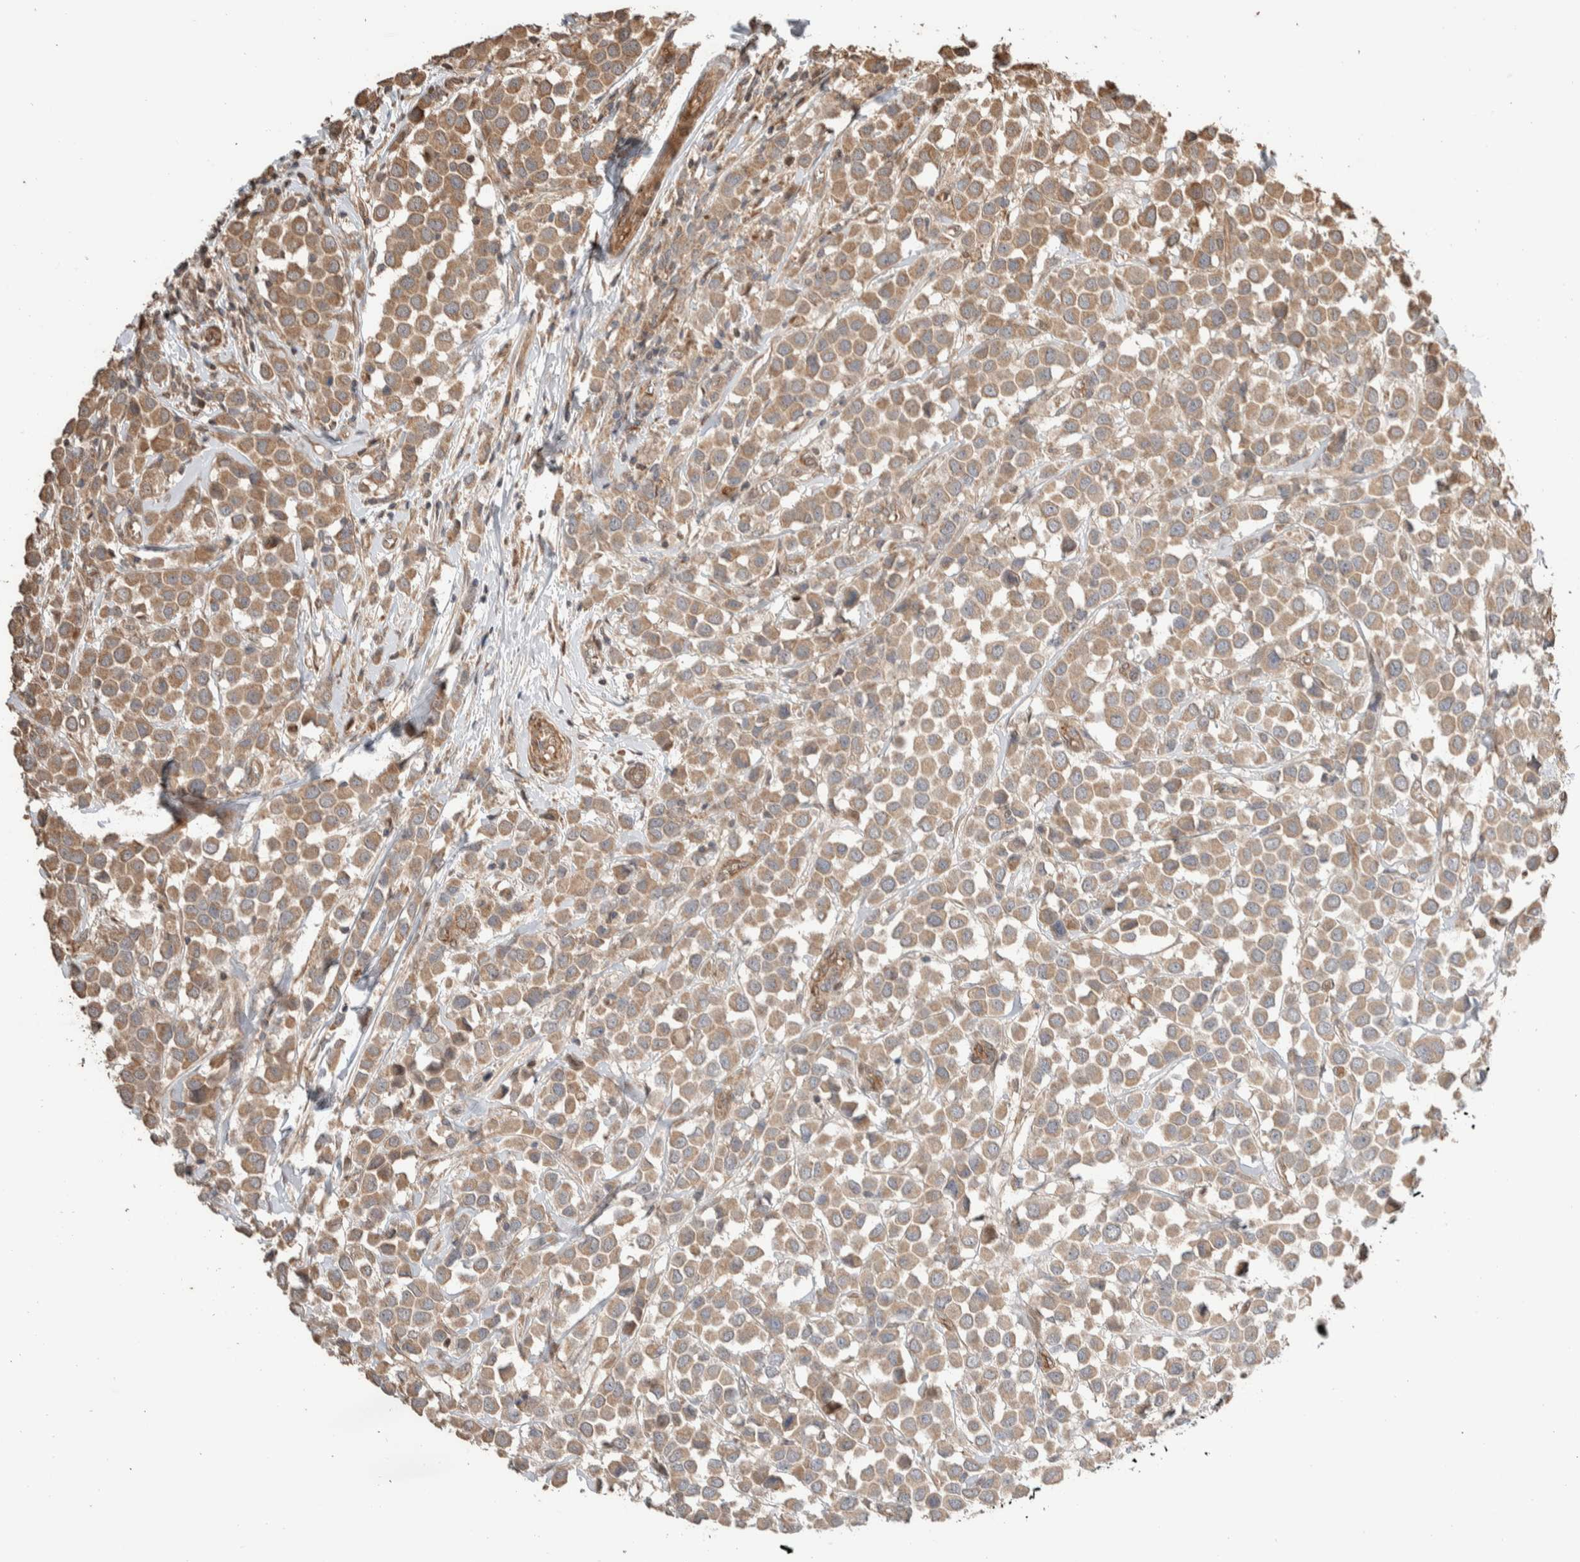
{"staining": {"intensity": "weak", "quantity": ">75%", "location": "cytoplasmic/membranous"}, "tissue": "breast cancer", "cell_type": "Tumor cells", "image_type": "cancer", "snomed": [{"axis": "morphology", "description": "Duct carcinoma"}, {"axis": "topography", "description": "Breast"}], "caption": "Immunohistochemistry histopathology image of neoplastic tissue: invasive ductal carcinoma (breast) stained using immunohistochemistry reveals low levels of weak protein expression localized specifically in the cytoplasmic/membranous of tumor cells, appearing as a cytoplasmic/membranous brown color.", "gene": "ERC1", "patient": {"sex": "female", "age": 61}}